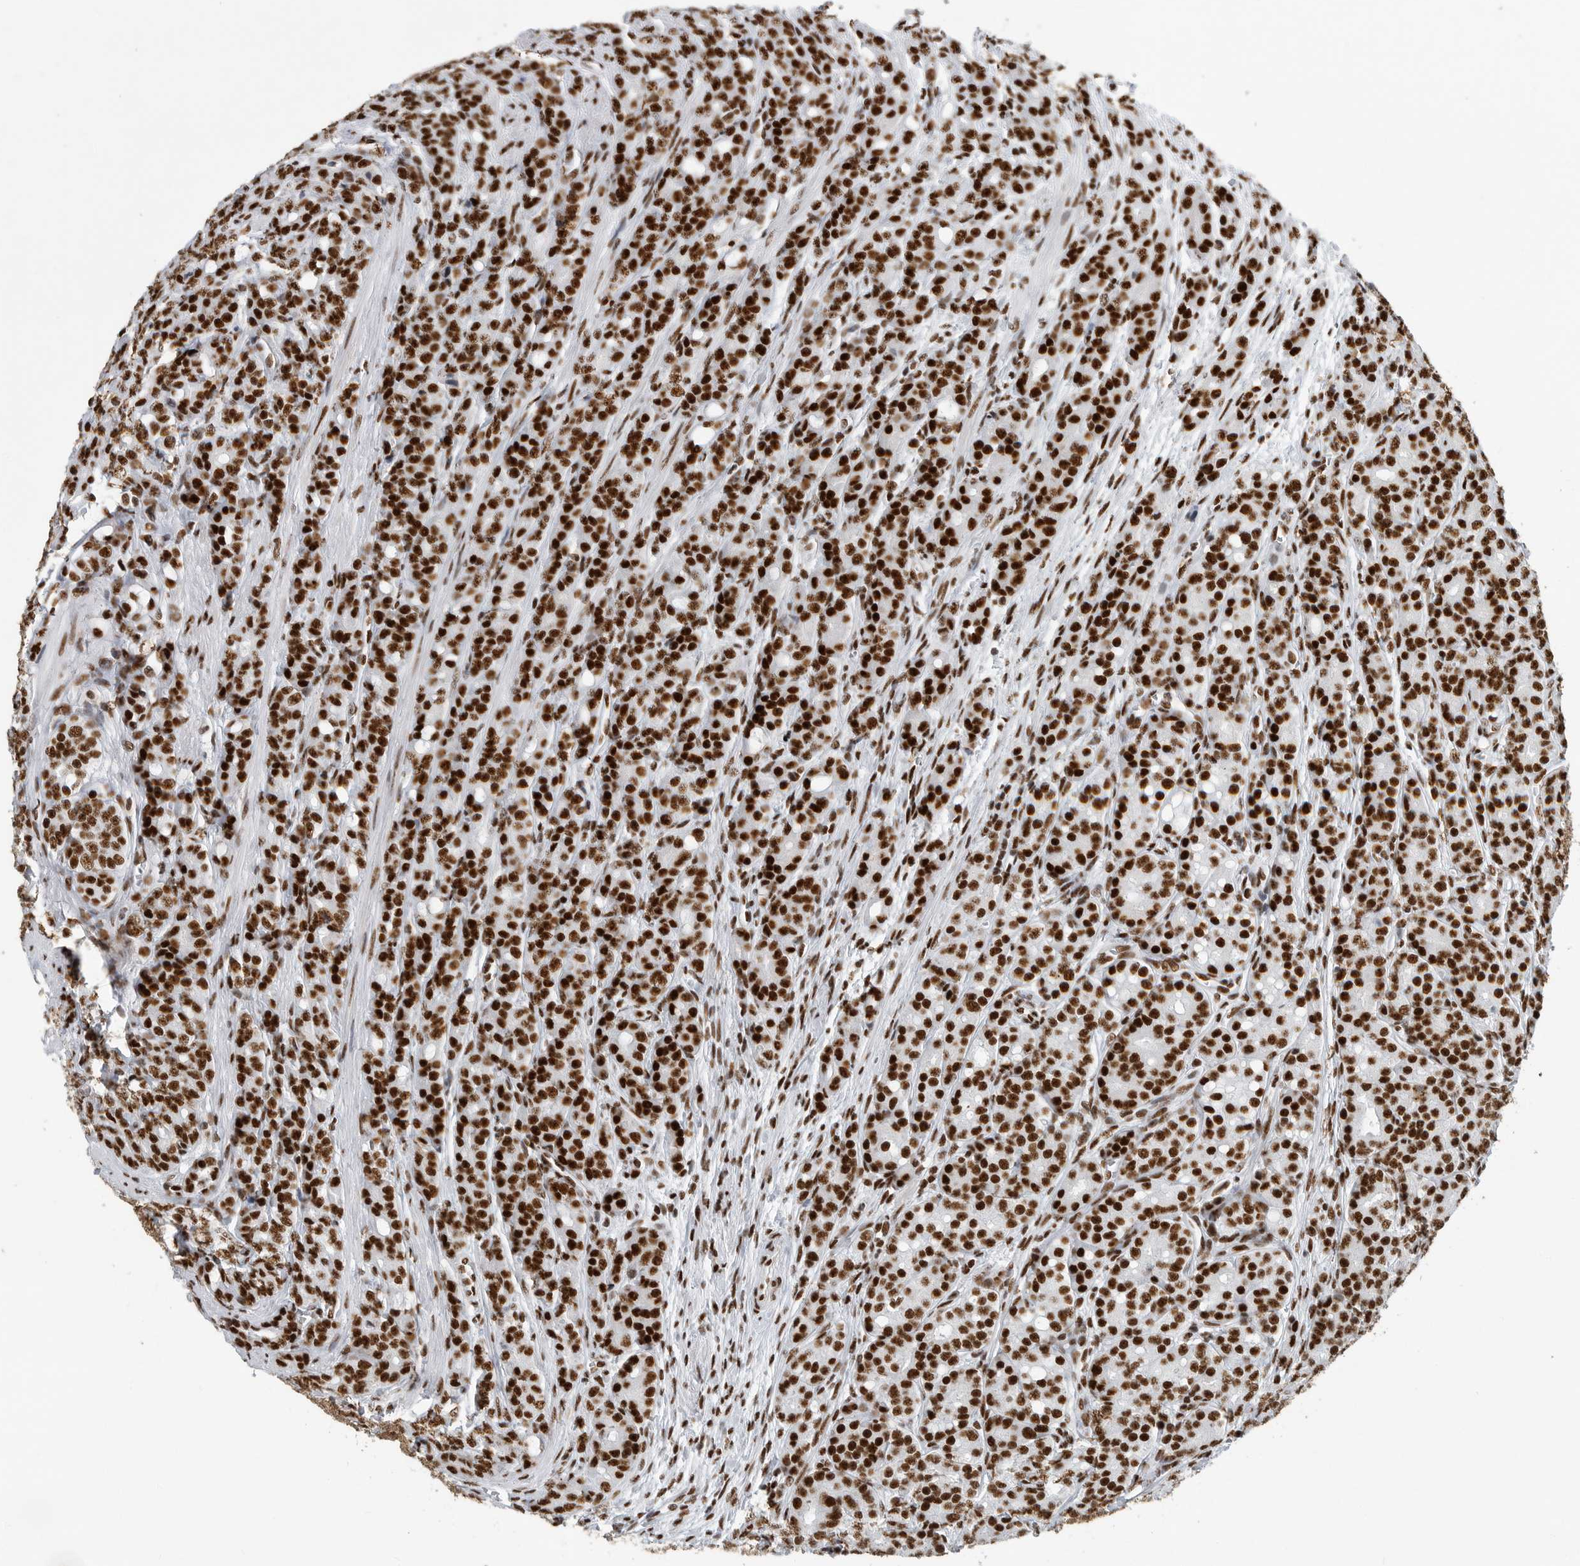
{"staining": {"intensity": "strong", "quantity": ">75%", "location": "nuclear"}, "tissue": "prostate cancer", "cell_type": "Tumor cells", "image_type": "cancer", "snomed": [{"axis": "morphology", "description": "Adenocarcinoma, High grade"}, {"axis": "topography", "description": "Prostate"}], "caption": "Immunohistochemistry (DAB) staining of human prostate cancer (adenocarcinoma (high-grade)) demonstrates strong nuclear protein staining in about >75% of tumor cells.", "gene": "BCLAF1", "patient": {"sex": "male", "age": 62}}